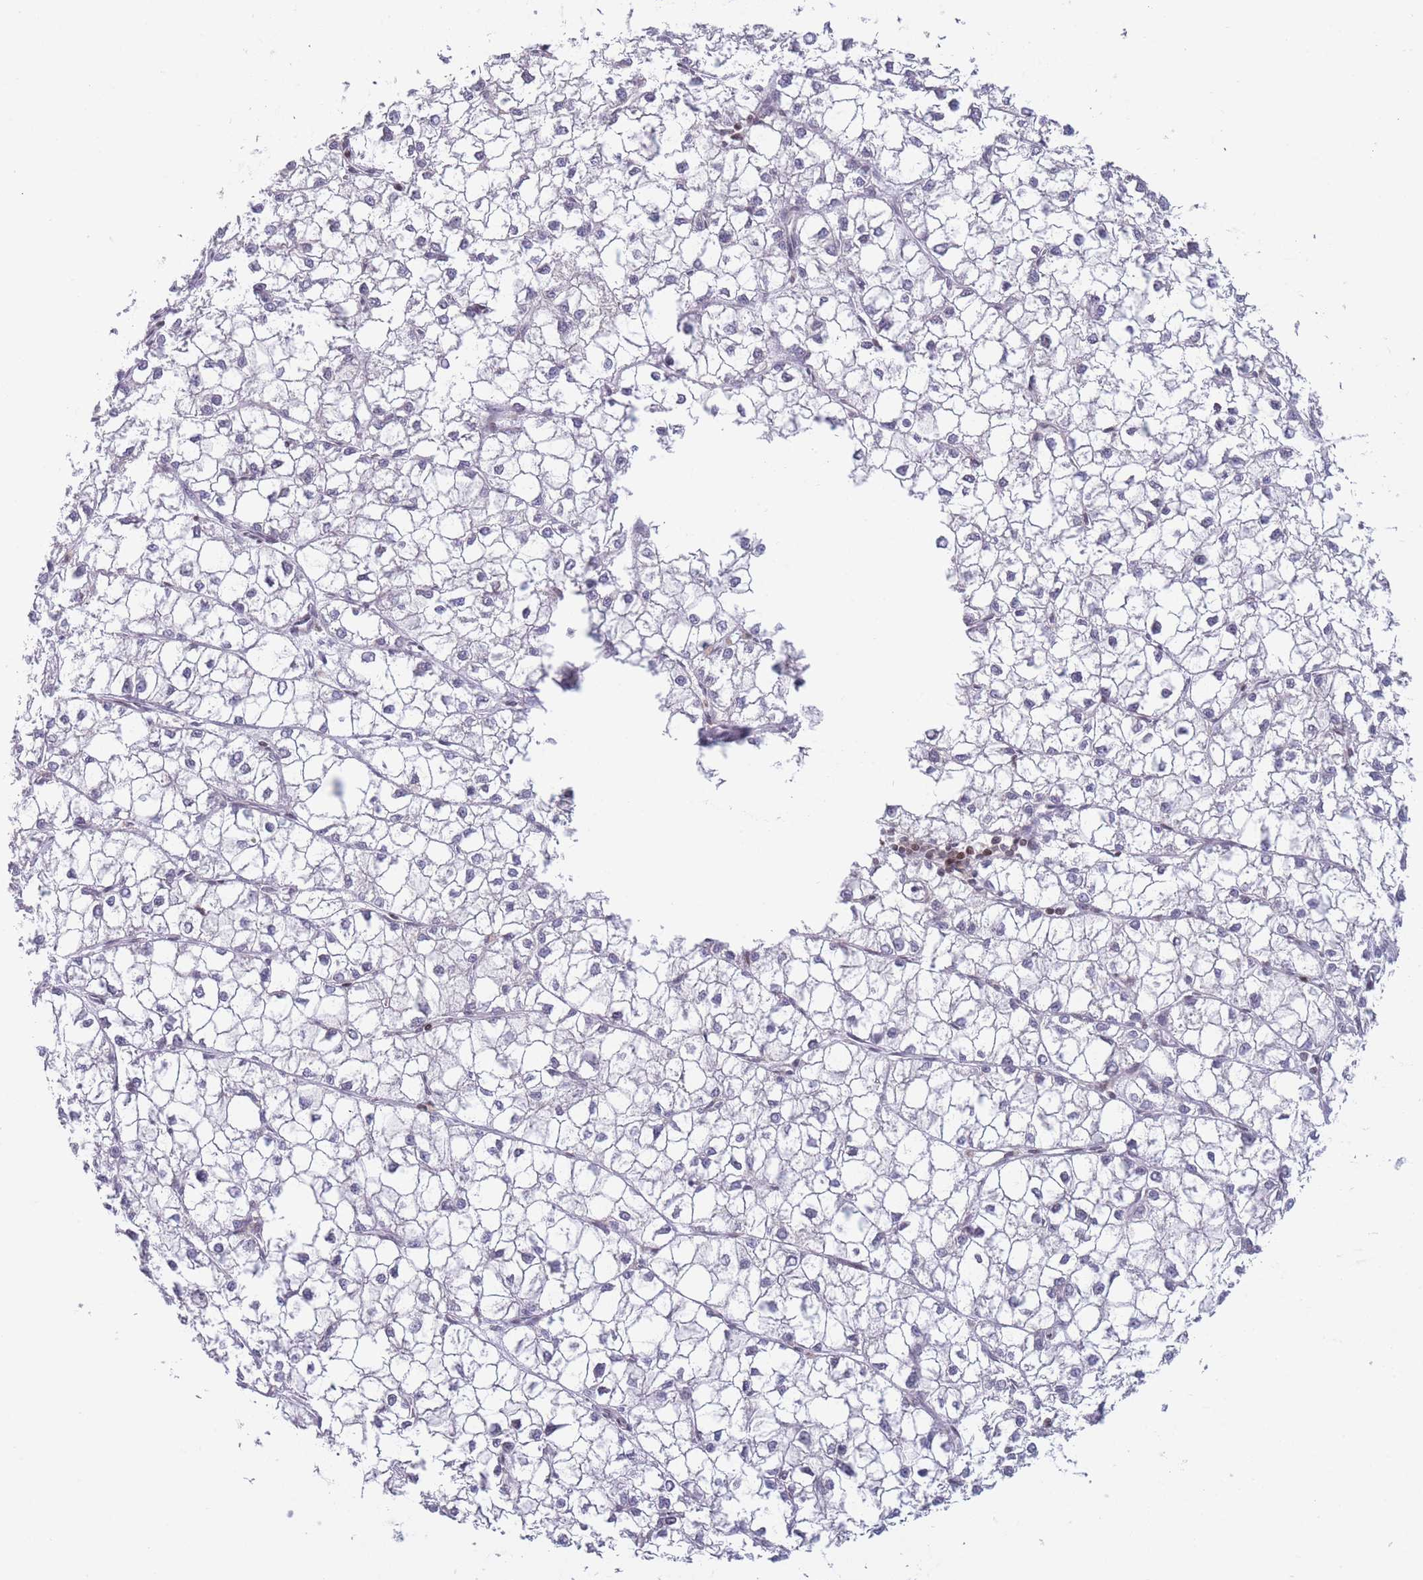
{"staining": {"intensity": "negative", "quantity": "none", "location": "none"}, "tissue": "liver cancer", "cell_type": "Tumor cells", "image_type": "cancer", "snomed": [{"axis": "morphology", "description": "Carcinoma, Hepatocellular, NOS"}, {"axis": "topography", "description": "Liver"}], "caption": "Tumor cells show no significant expression in liver cancer (hepatocellular carcinoma).", "gene": "SLC35F5", "patient": {"sex": "female", "age": 43}}